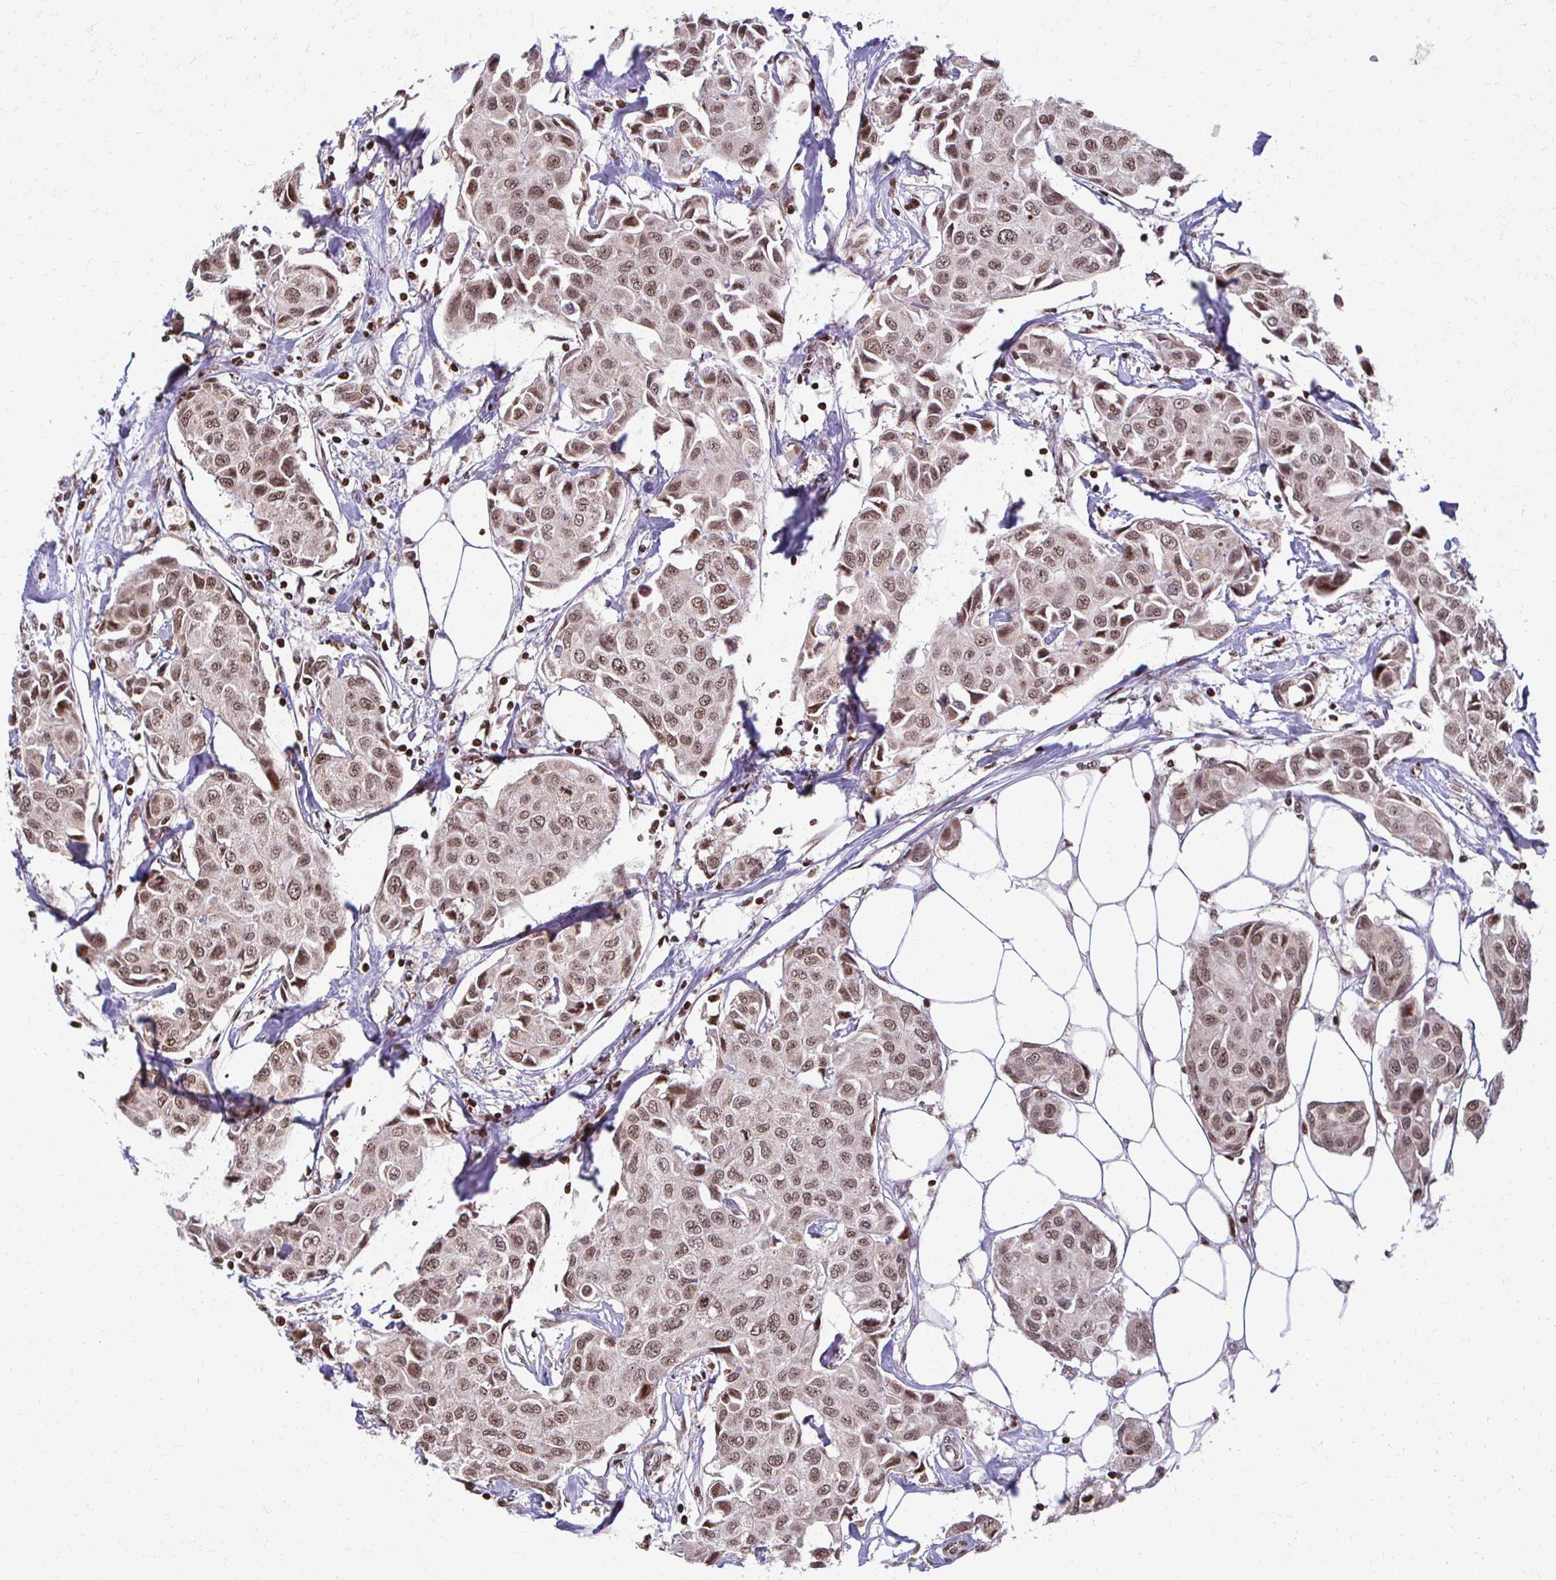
{"staining": {"intensity": "moderate", "quantity": ">75%", "location": "nuclear"}, "tissue": "breast cancer", "cell_type": "Tumor cells", "image_type": "cancer", "snomed": [{"axis": "morphology", "description": "Duct carcinoma"}, {"axis": "topography", "description": "Breast"}, {"axis": "topography", "description": "Lymph node"}], "caption": "Immunohistochemistry (IHC) (DAB (3,3'-diaminobenzidine)) staining of human breast cancer (invasive ductal carcinoma) exhibits moderate nuclear protein expression in about >75% of tumor cells.", "gene": "HOXA9", "patient": {"sex": "female", "age": 80}}